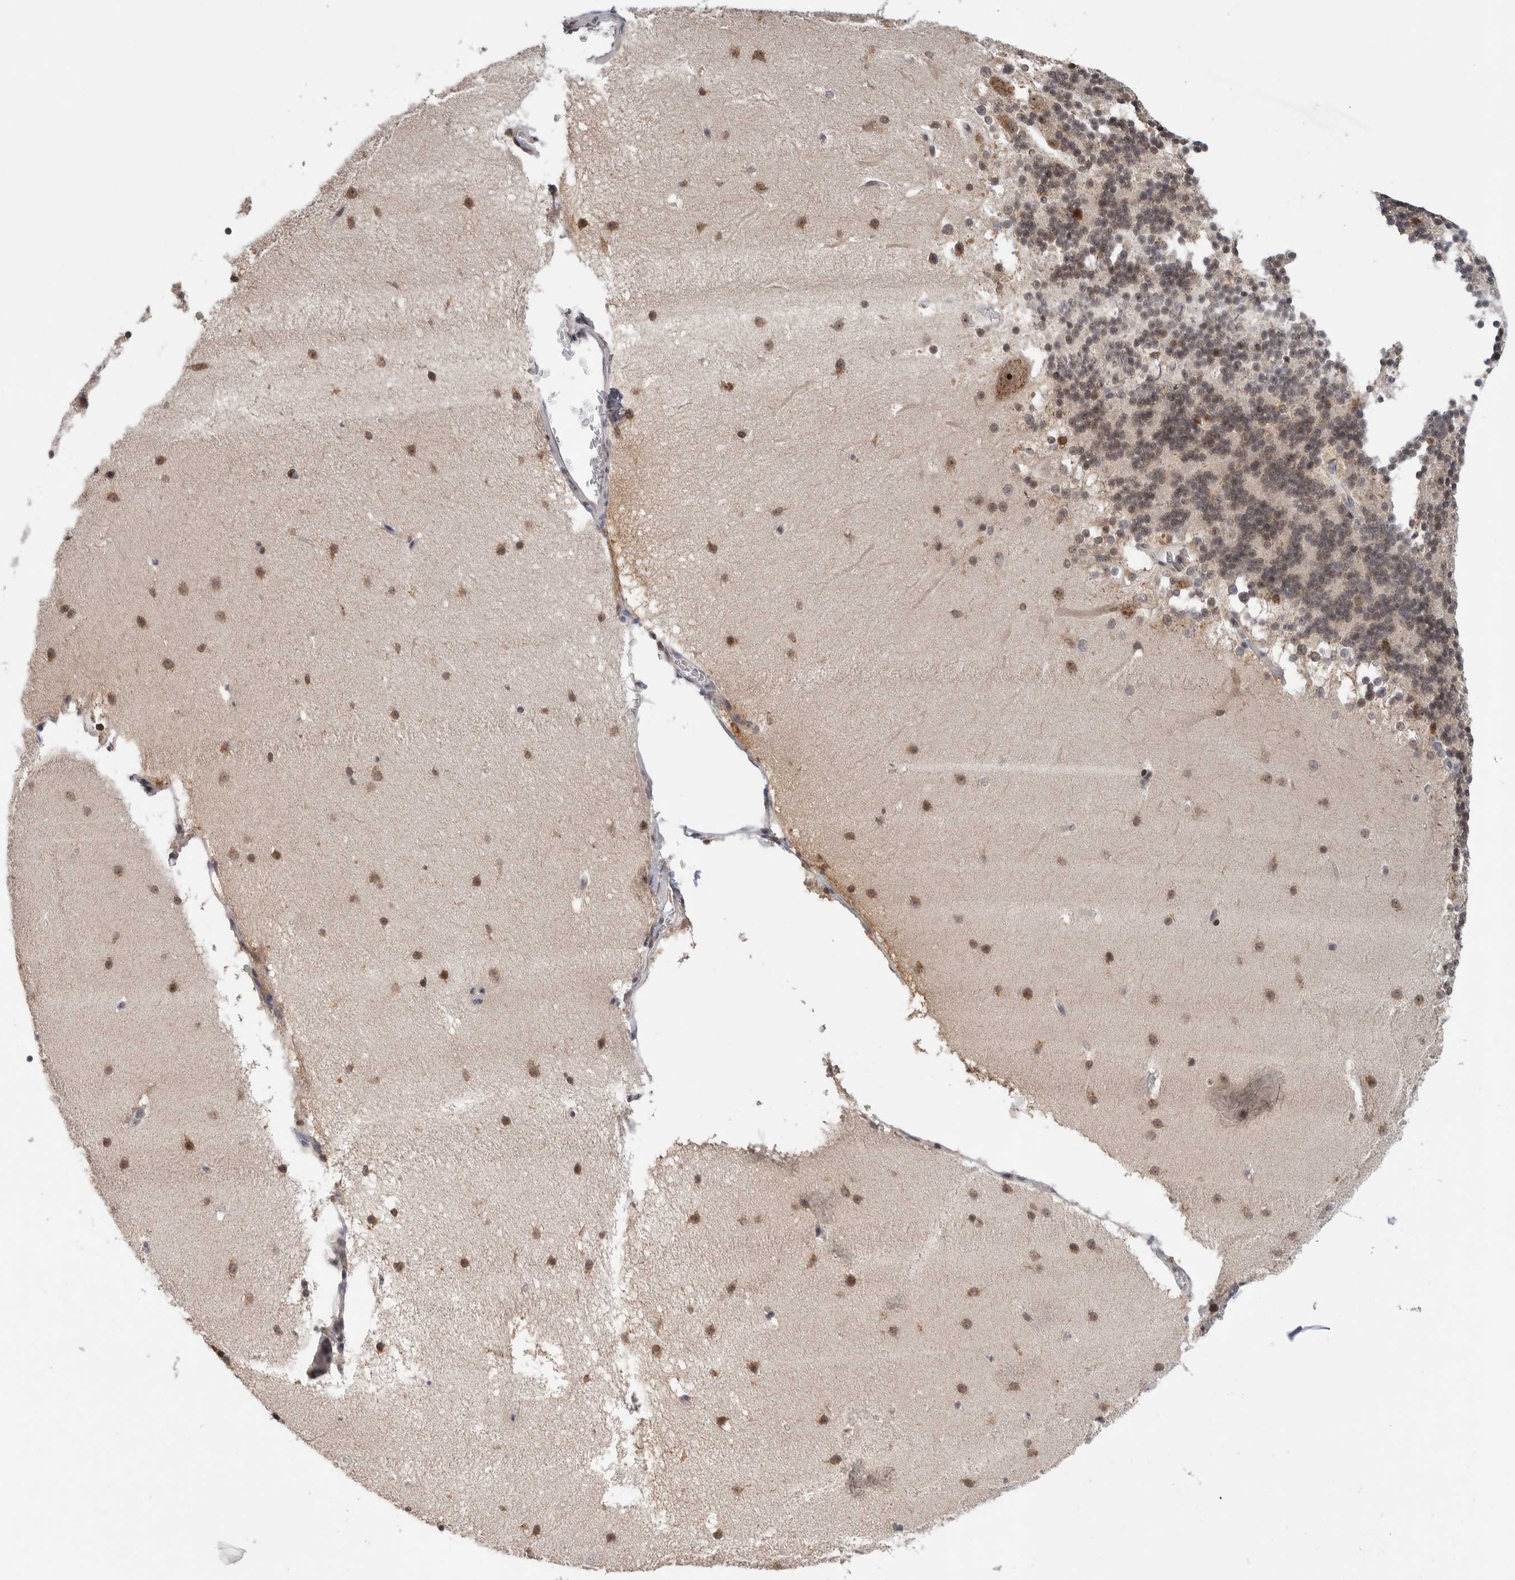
{"staining": {"intensity": "moderate", "quantity": ">75%", "location": "nuclear"}, "tissue": "cerebellum", "cell_type": "Cells in granular layer", "image_type": "normal", "snomed": [{"axis": "morphology", "description": "Normal tissue, NOS"}, {"axis": "topography", "description": "Cerebellum"}], "caption": "The immunohistochemical stain labels moderate nuclear positivity in cells in granular layer of unremarkable cerebellum. (DAB IHC with brightfield microscopy, high magnification).", "gene": "ZNF521", "patient": {"sex": "female", "age": 19}}